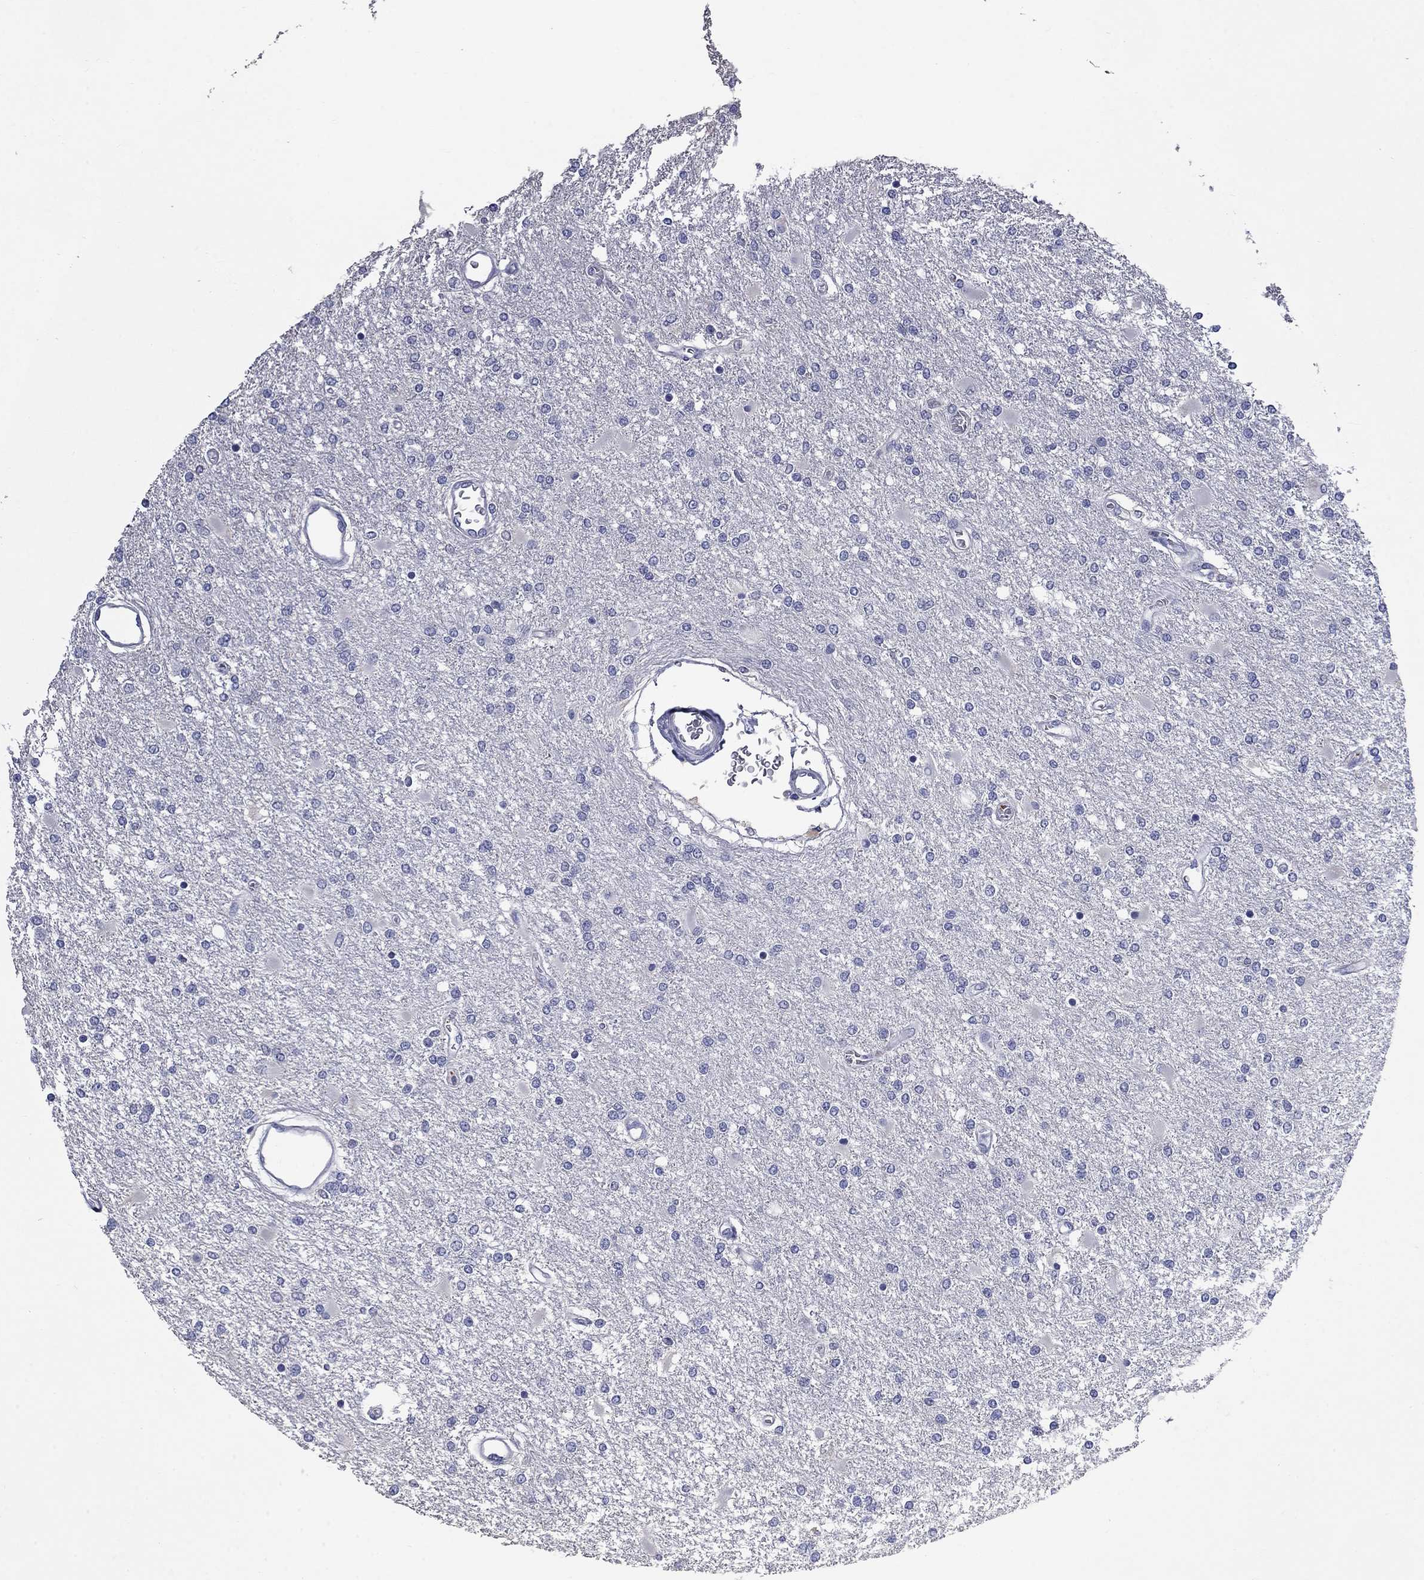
{"staining": {"intensity": "negative", "quantity": "none", "location": "none"}, "tissue": "glioma", "cell_type": "Tumor cells", "image_type": "cancer", "snomed": [{"axis": "morphology", "description": "Glioma, malignant, High grade"}, {"axis": "topography", "description": "Cerebral cortex"}], "caption": "There is no significant positivity in tumor cells of malignant high-grade glioma.", "gene": "PLEK", "patient": {"sex": "male", "age": 79}}